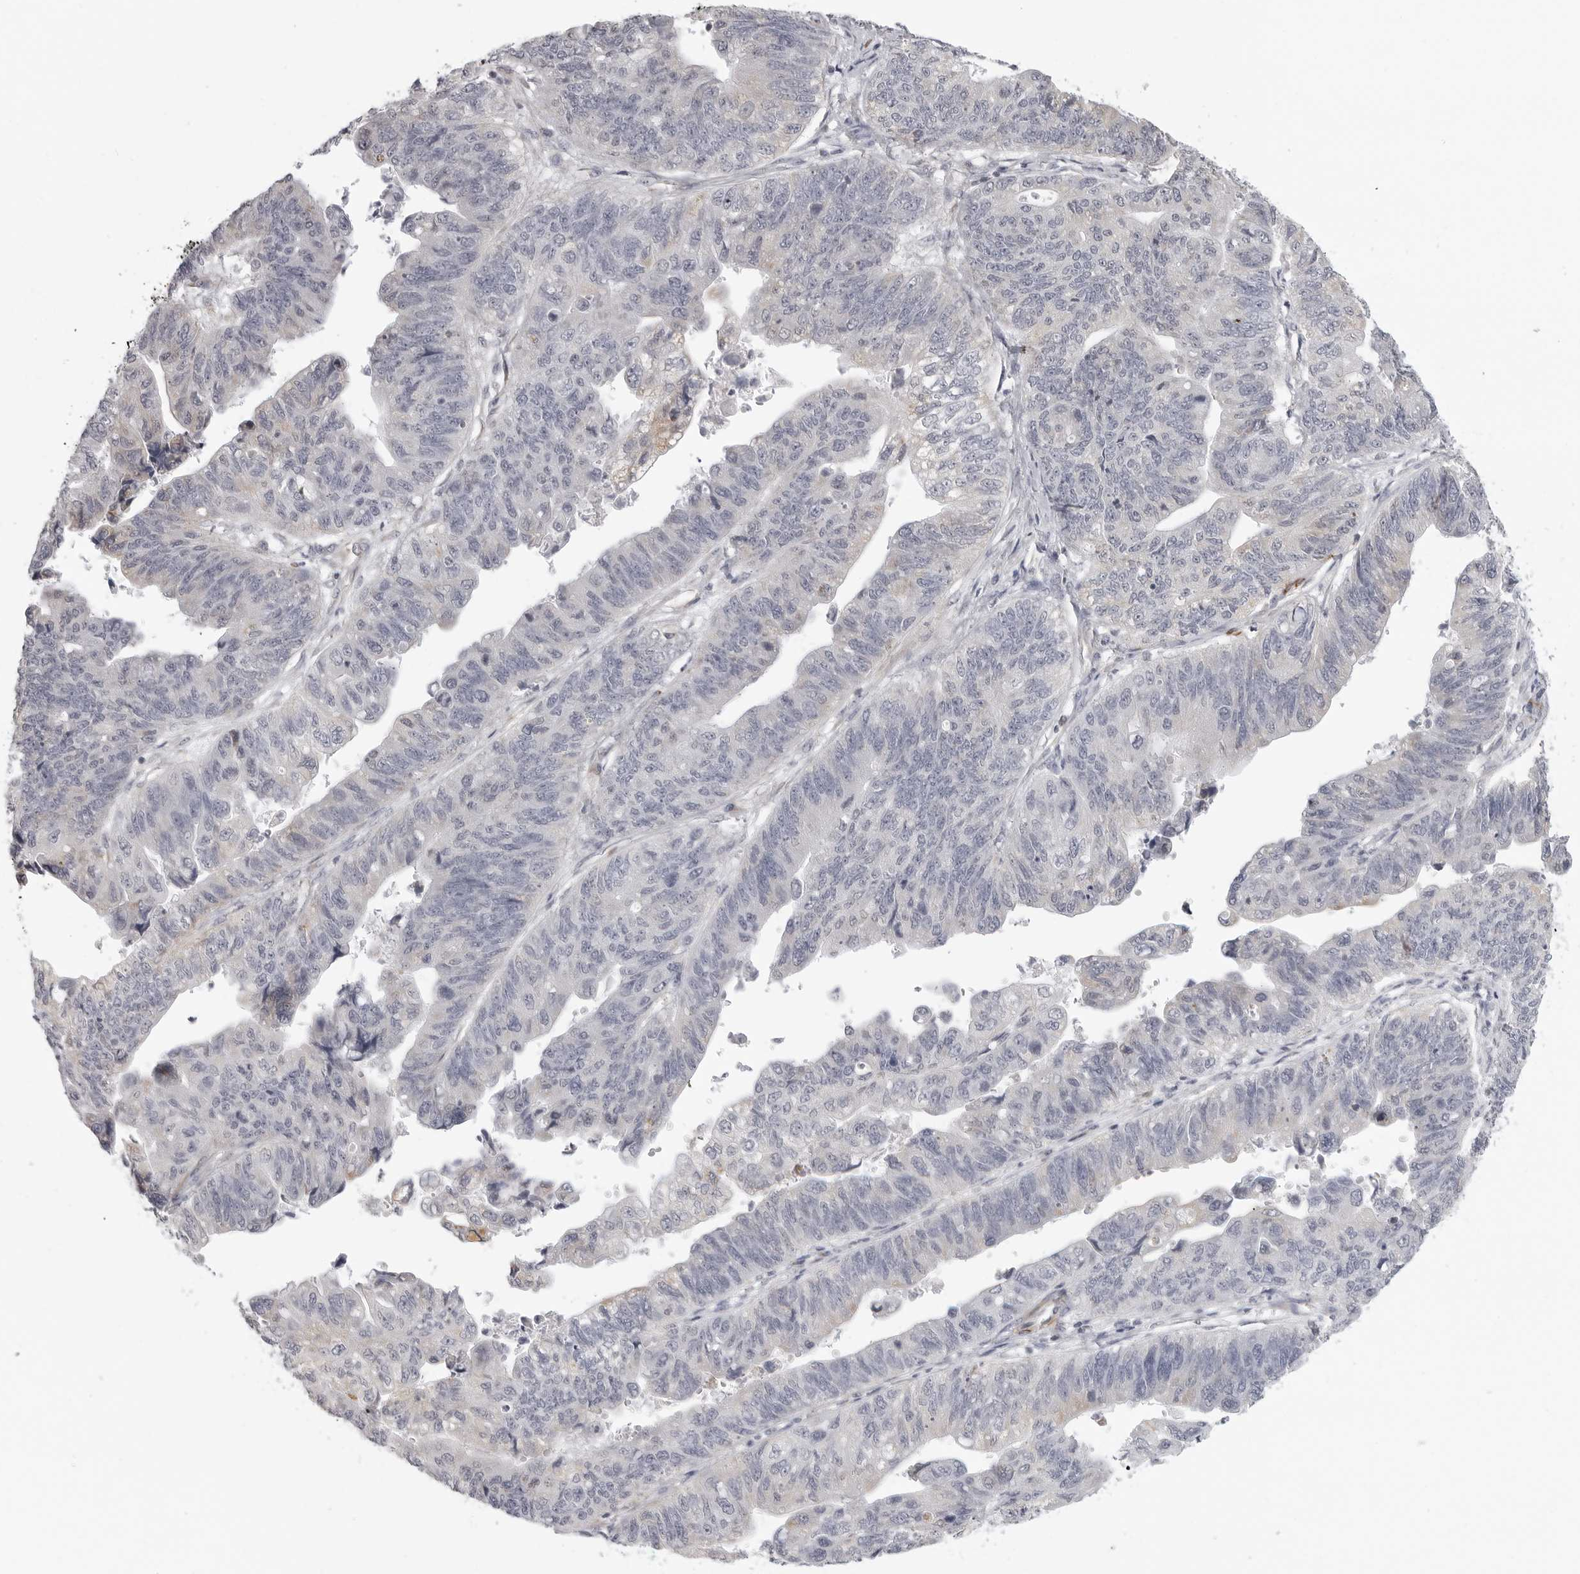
{"staining": {"intensity": "negative", "quantity": "none", "location": "none"}, "tissue": "stomach cancer", "cell_type": "Tumor cells", "image_type": "cancer", "snomed": [{"axis": "morphology", "description": "Adenocarcinoma, NOS"}, {"axis": "topography", "description": "Stomach"}], "caption": "A photomicrograph of stomach cancer (adenocarcinoma) stained for a protein shows no brown staining in tumor cells.", "gene": "MAP7D1", "patient": {"sex": "male", "age": 59}}